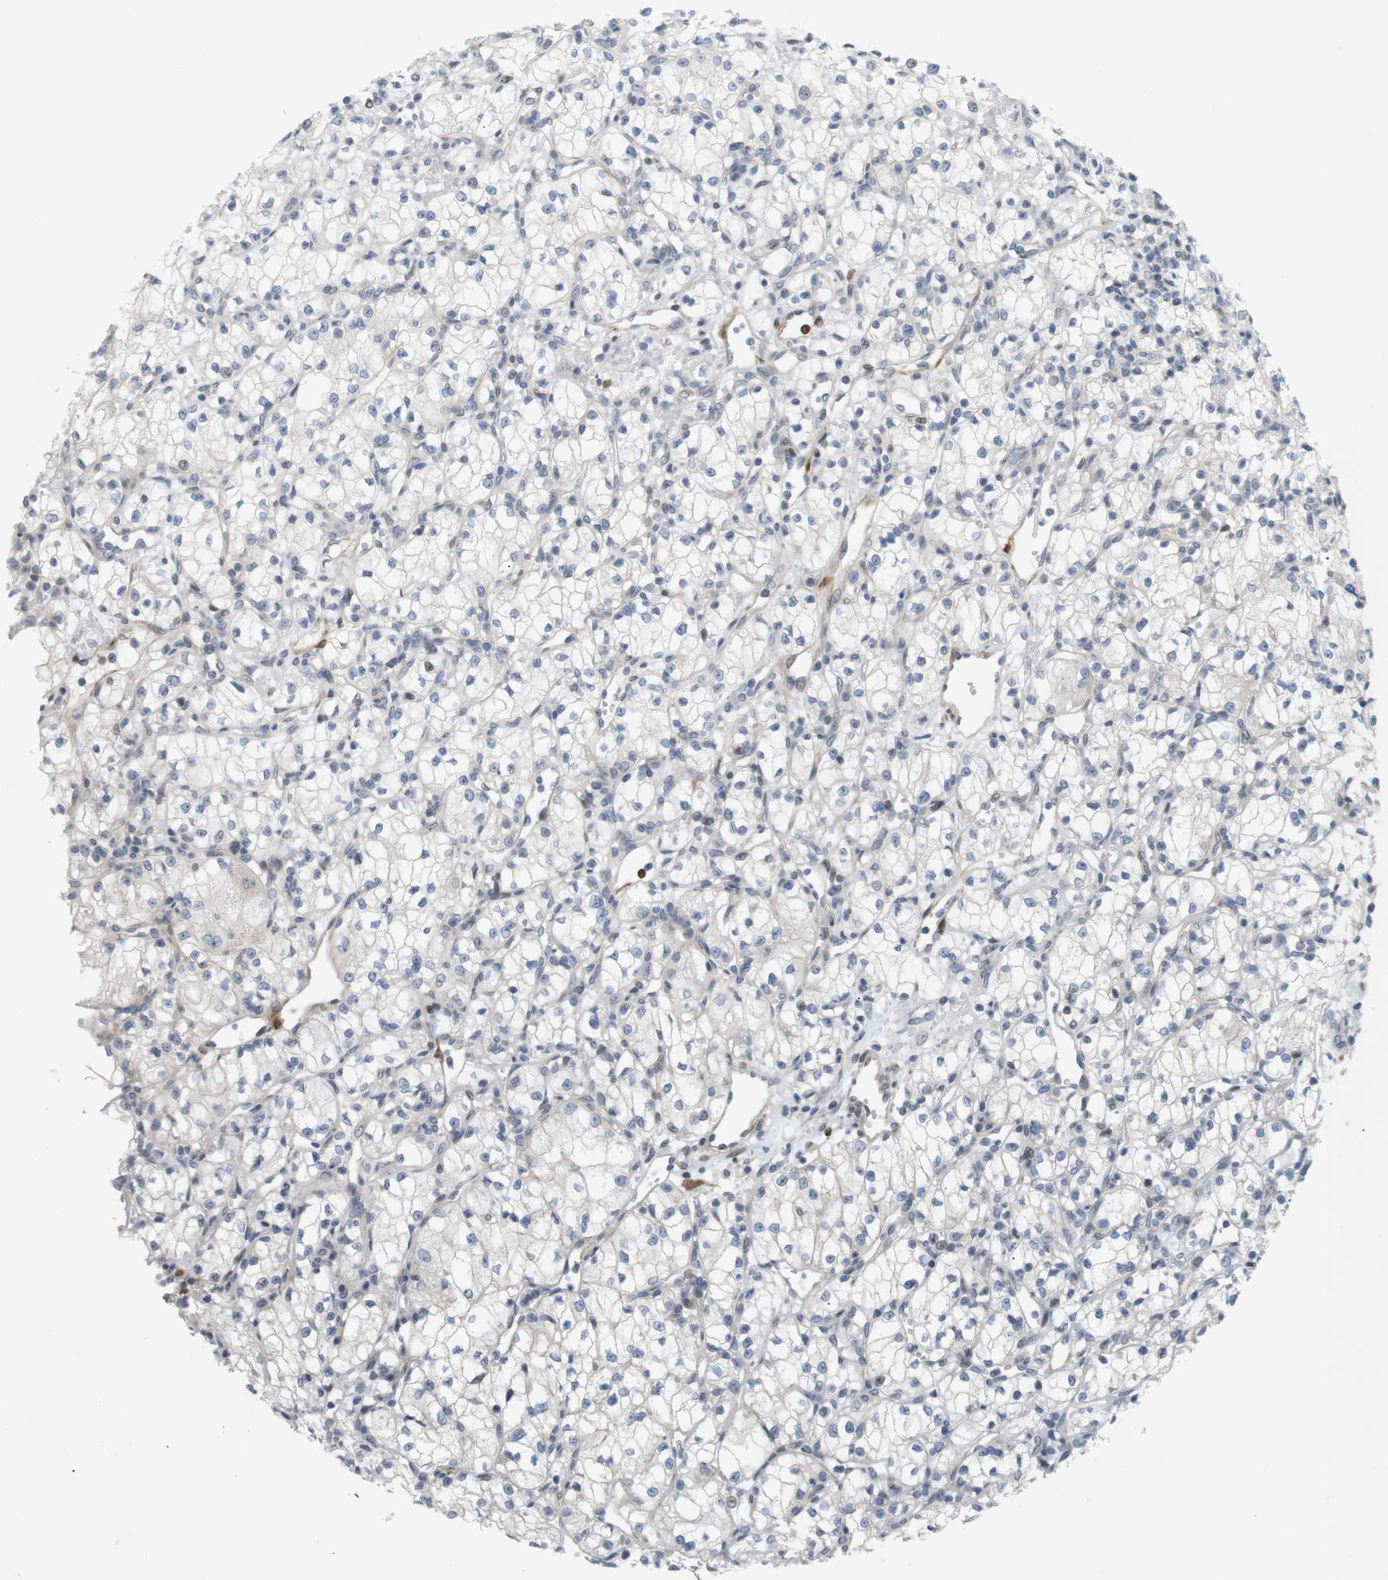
{"staining": {"intensity": "negative", "quantity": "none", "location": "none"}, "tissue": "renal cancer", "cell_type": "Tumor cells", "image_type": "cancer", "snomed": [{"axis": "morphology", "description": "Normal tissue, NOS"}, {"axis": "morphology", "description": "Adenocarcinoma, NOS"}, {"axis": "topography", "description": "Kidney"}], "caption": "Tumor cells show no significant staining in renal cancer.", "gene": "PPP1R14A", "patient": {"sex": "male", "age": 59}}